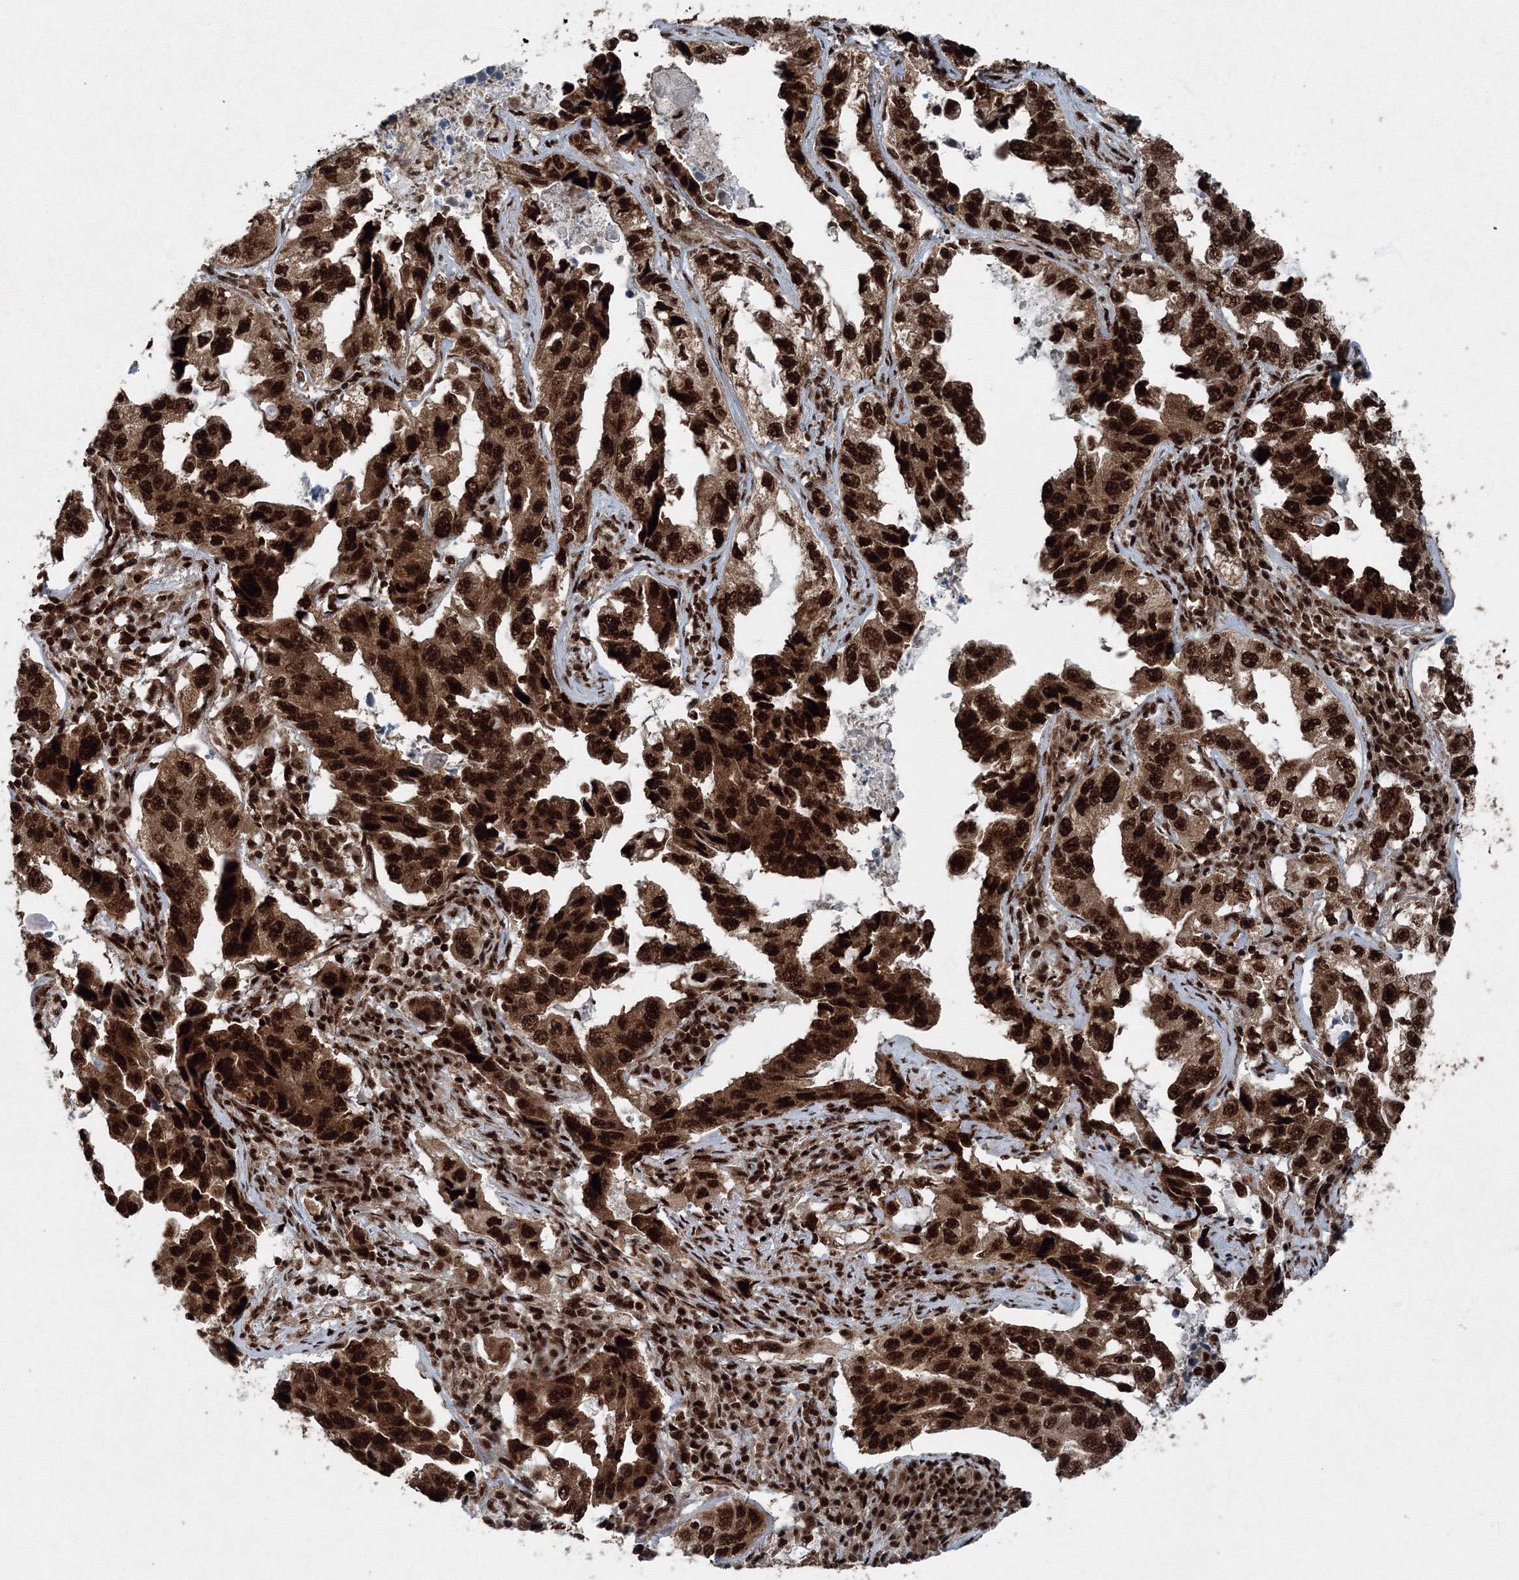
{"staining": {"intensity": "strong", "quantity": ">75%", "location": "cytoplasmic/membranous,nuclear"}, "tissue": "lung cancer", "cell_type": "Tumor cells", "image_type": "cancer", "snomed": [{"axis": "morphology", "description": "Adenocarcinoma, NOS"}, {"axis": "topography", "description": "Lung"}], "caption": "Approximately >75% of tumor cells in adenocarcinoma (lung) display strong cytoplasmic/membranous and nuclear protein positivity as visualized by brown immunohistochemical staining.", "gene": "SNRPC", "patient": {"sex": "female", "age": 51}}